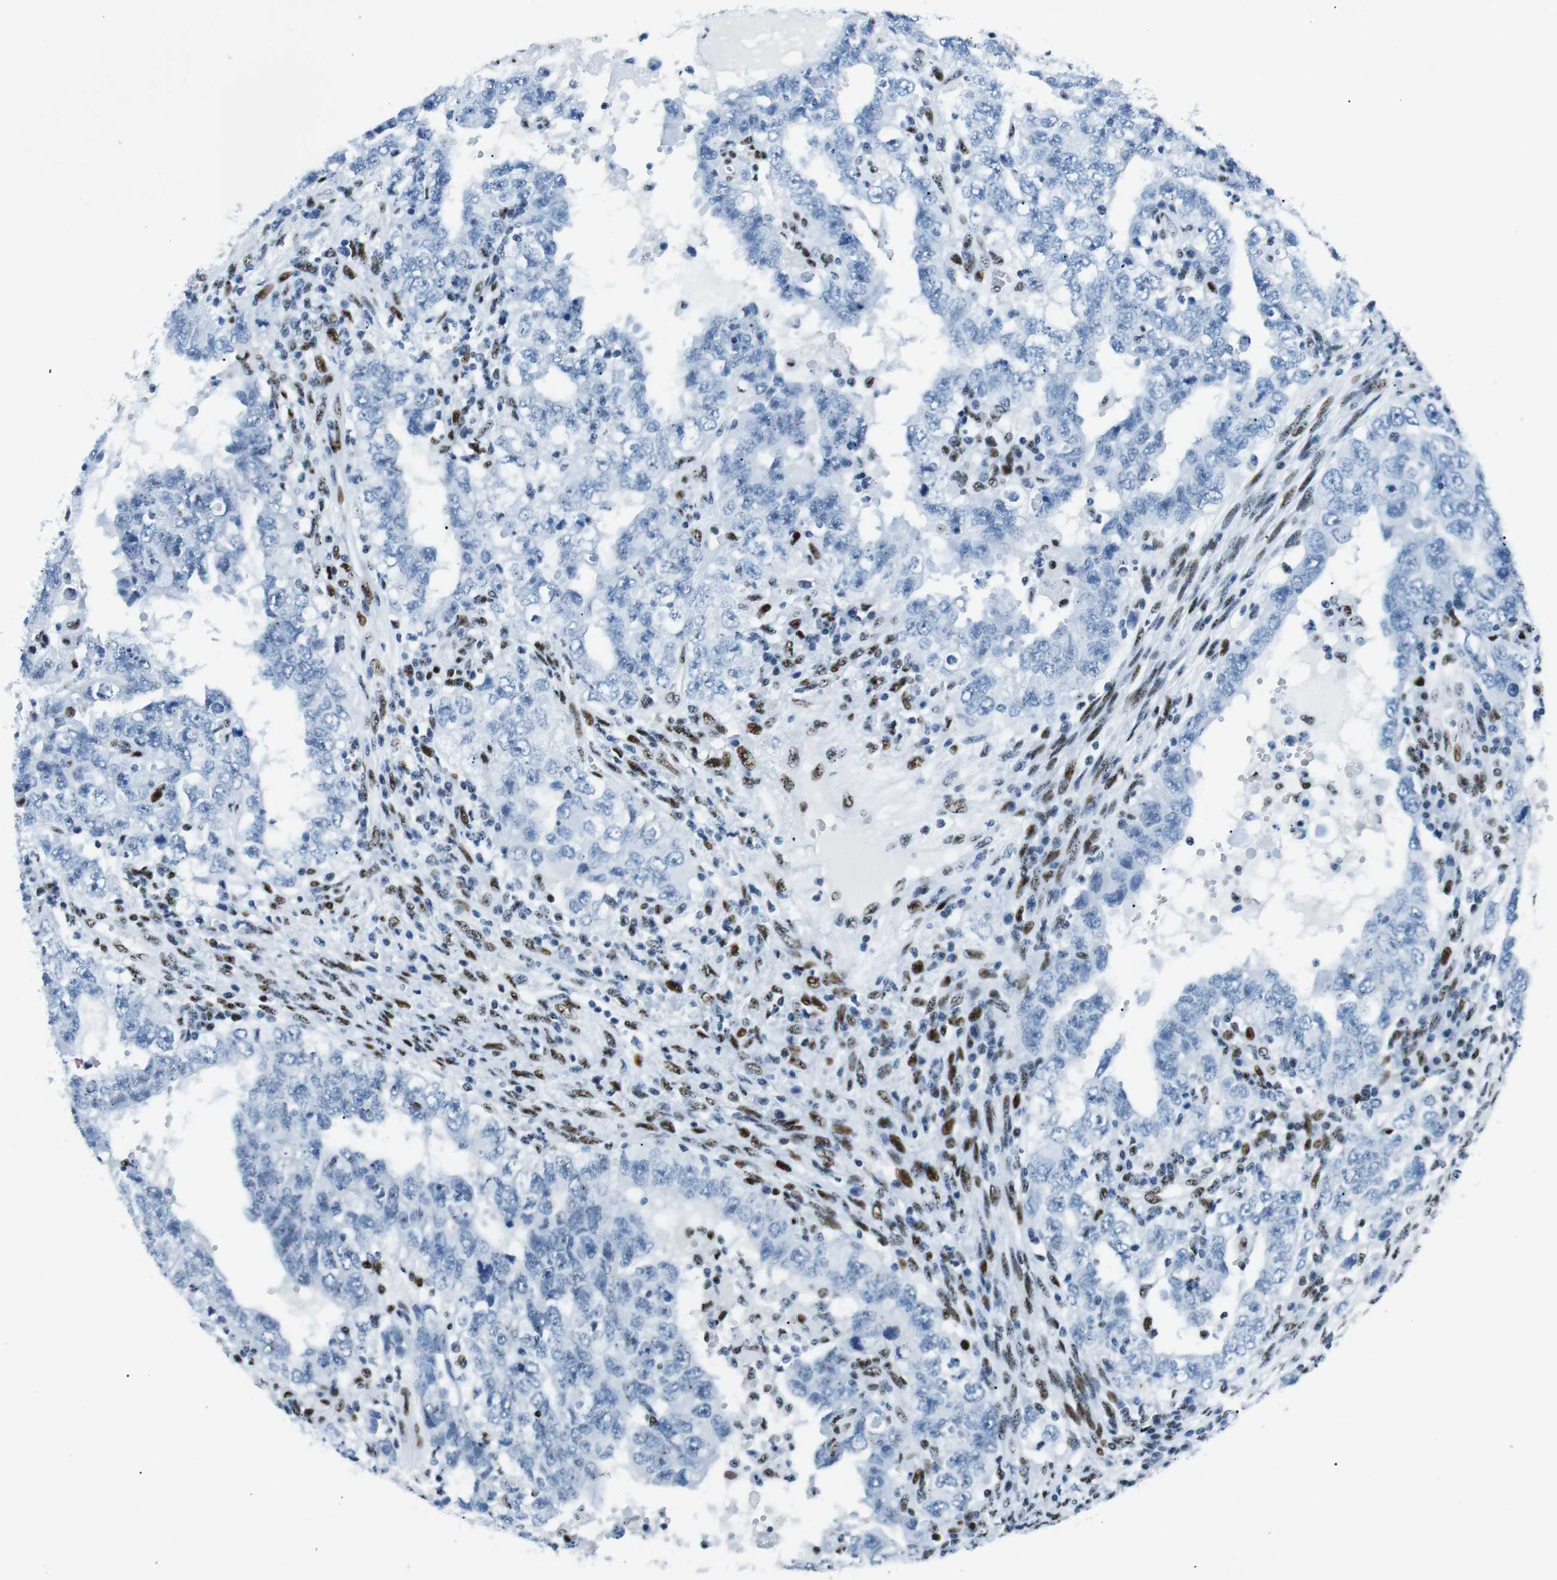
{"staining": {"intensity": "negative", "quantity": "none", "location": "none"}, "tissue": "testis cancer", "cell_type": "Tumor cells", "image_type": "cancer", "snomed": [{"axis": "morphology", "description": "Carcinoma, Embryonal, NOS"}, {"axis": "topography", "description": "Testis"}], "caption": "Tumor cells show no significant protein expression in embryonal carcinoma (testis). (DAB (3,3'-diaminobenzidine) immunohistochemistry (IHC) with hematoxylin counter stain).", "gene": "PML", "patient": {"sex": "male", "age": 26}}